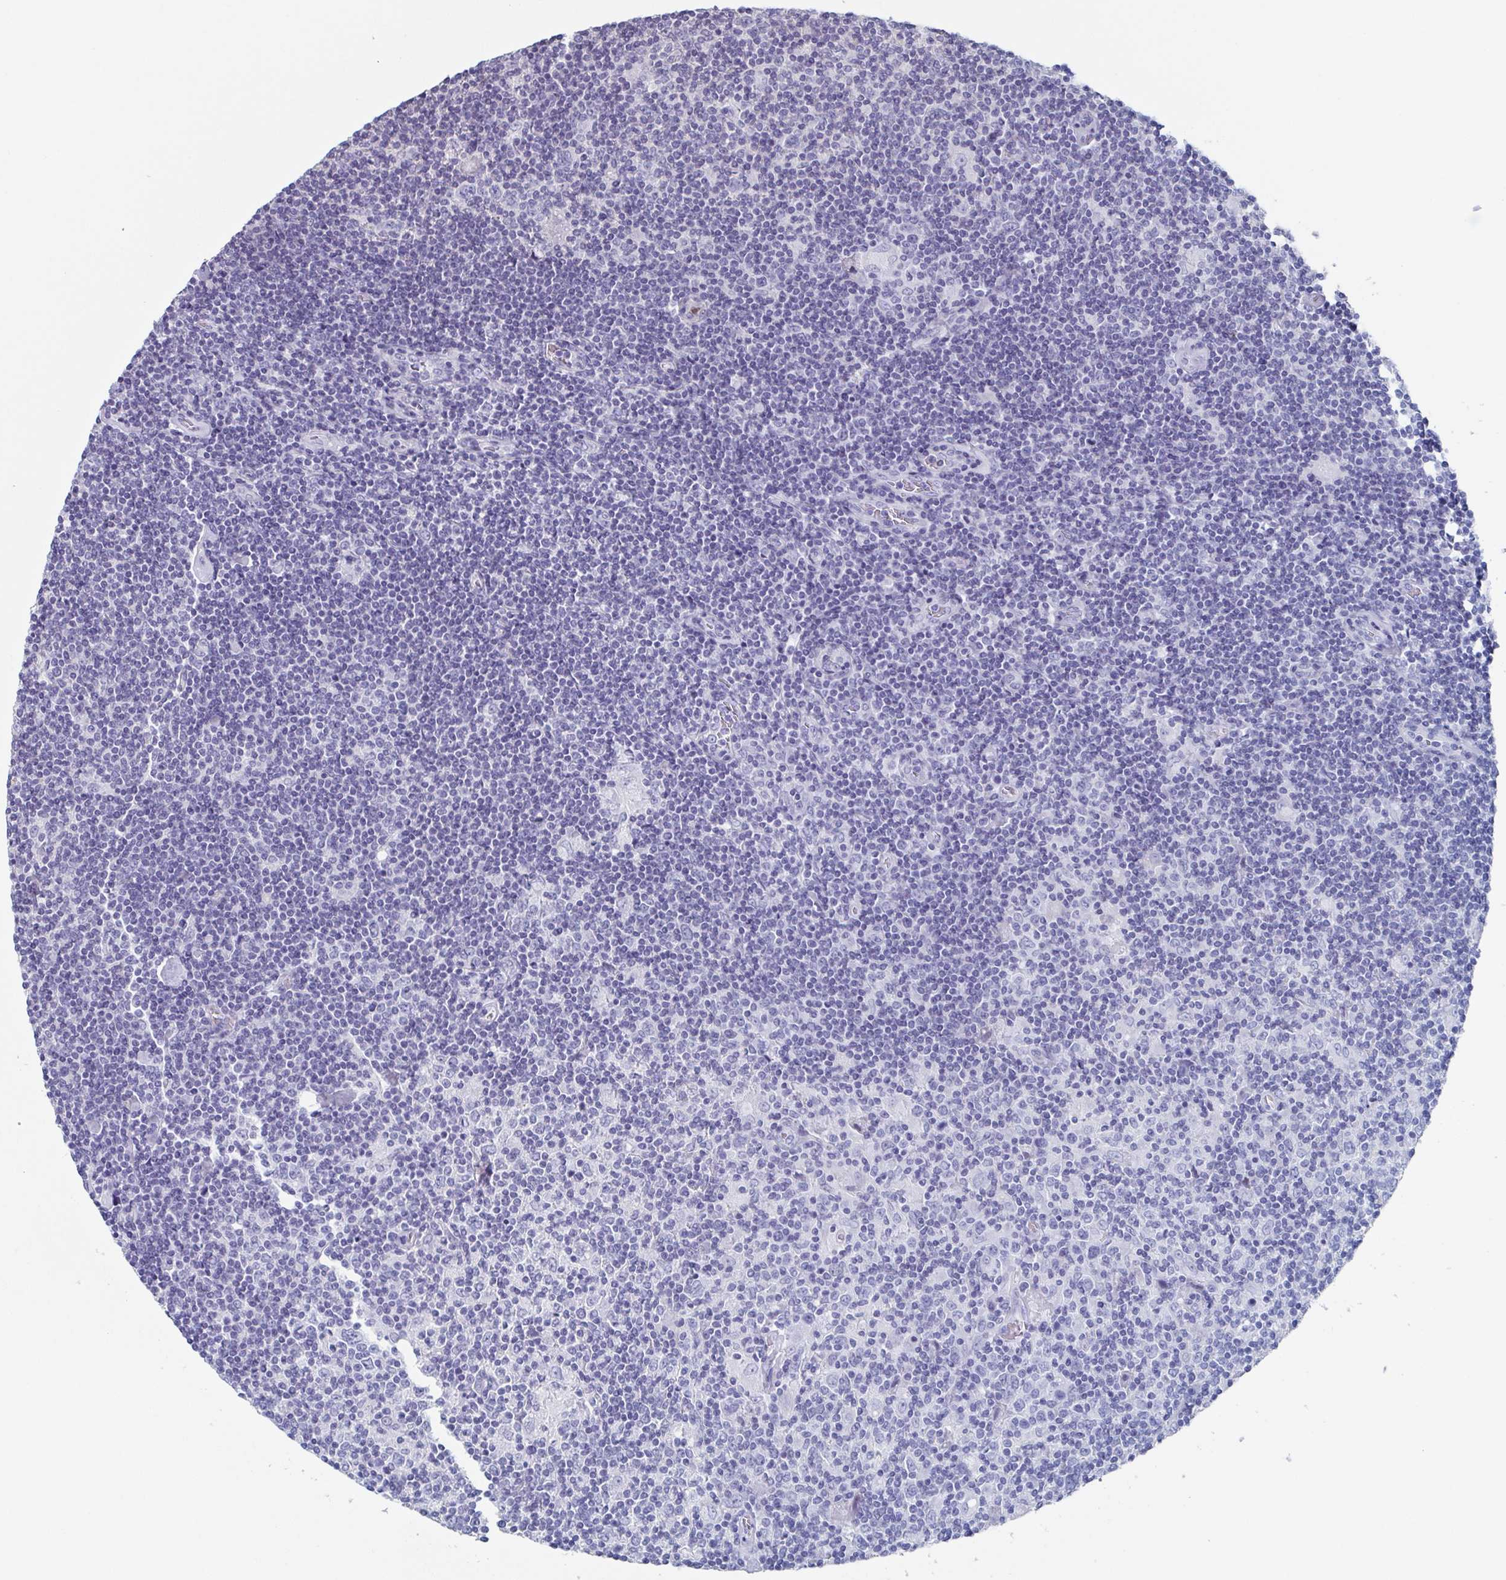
{"staining": {"intensity": "negative", "quantity": "none", "location": "none"}, "tissue": "lymphoma", "cell_type": "Tumor cells", "image_type": "cancer", "snomed": [{"axis": "morphology", "description": "Hodgkin's disease, NOS"}, {"axis": "topography", "description": "Lymph node"}], "caption": "Lymphoma stained for a protein using immunohistochemistry (IHC) shows no positivity tumor cells.", "gene": "BPI", "patient": {"sex": "male", "age": 40}}